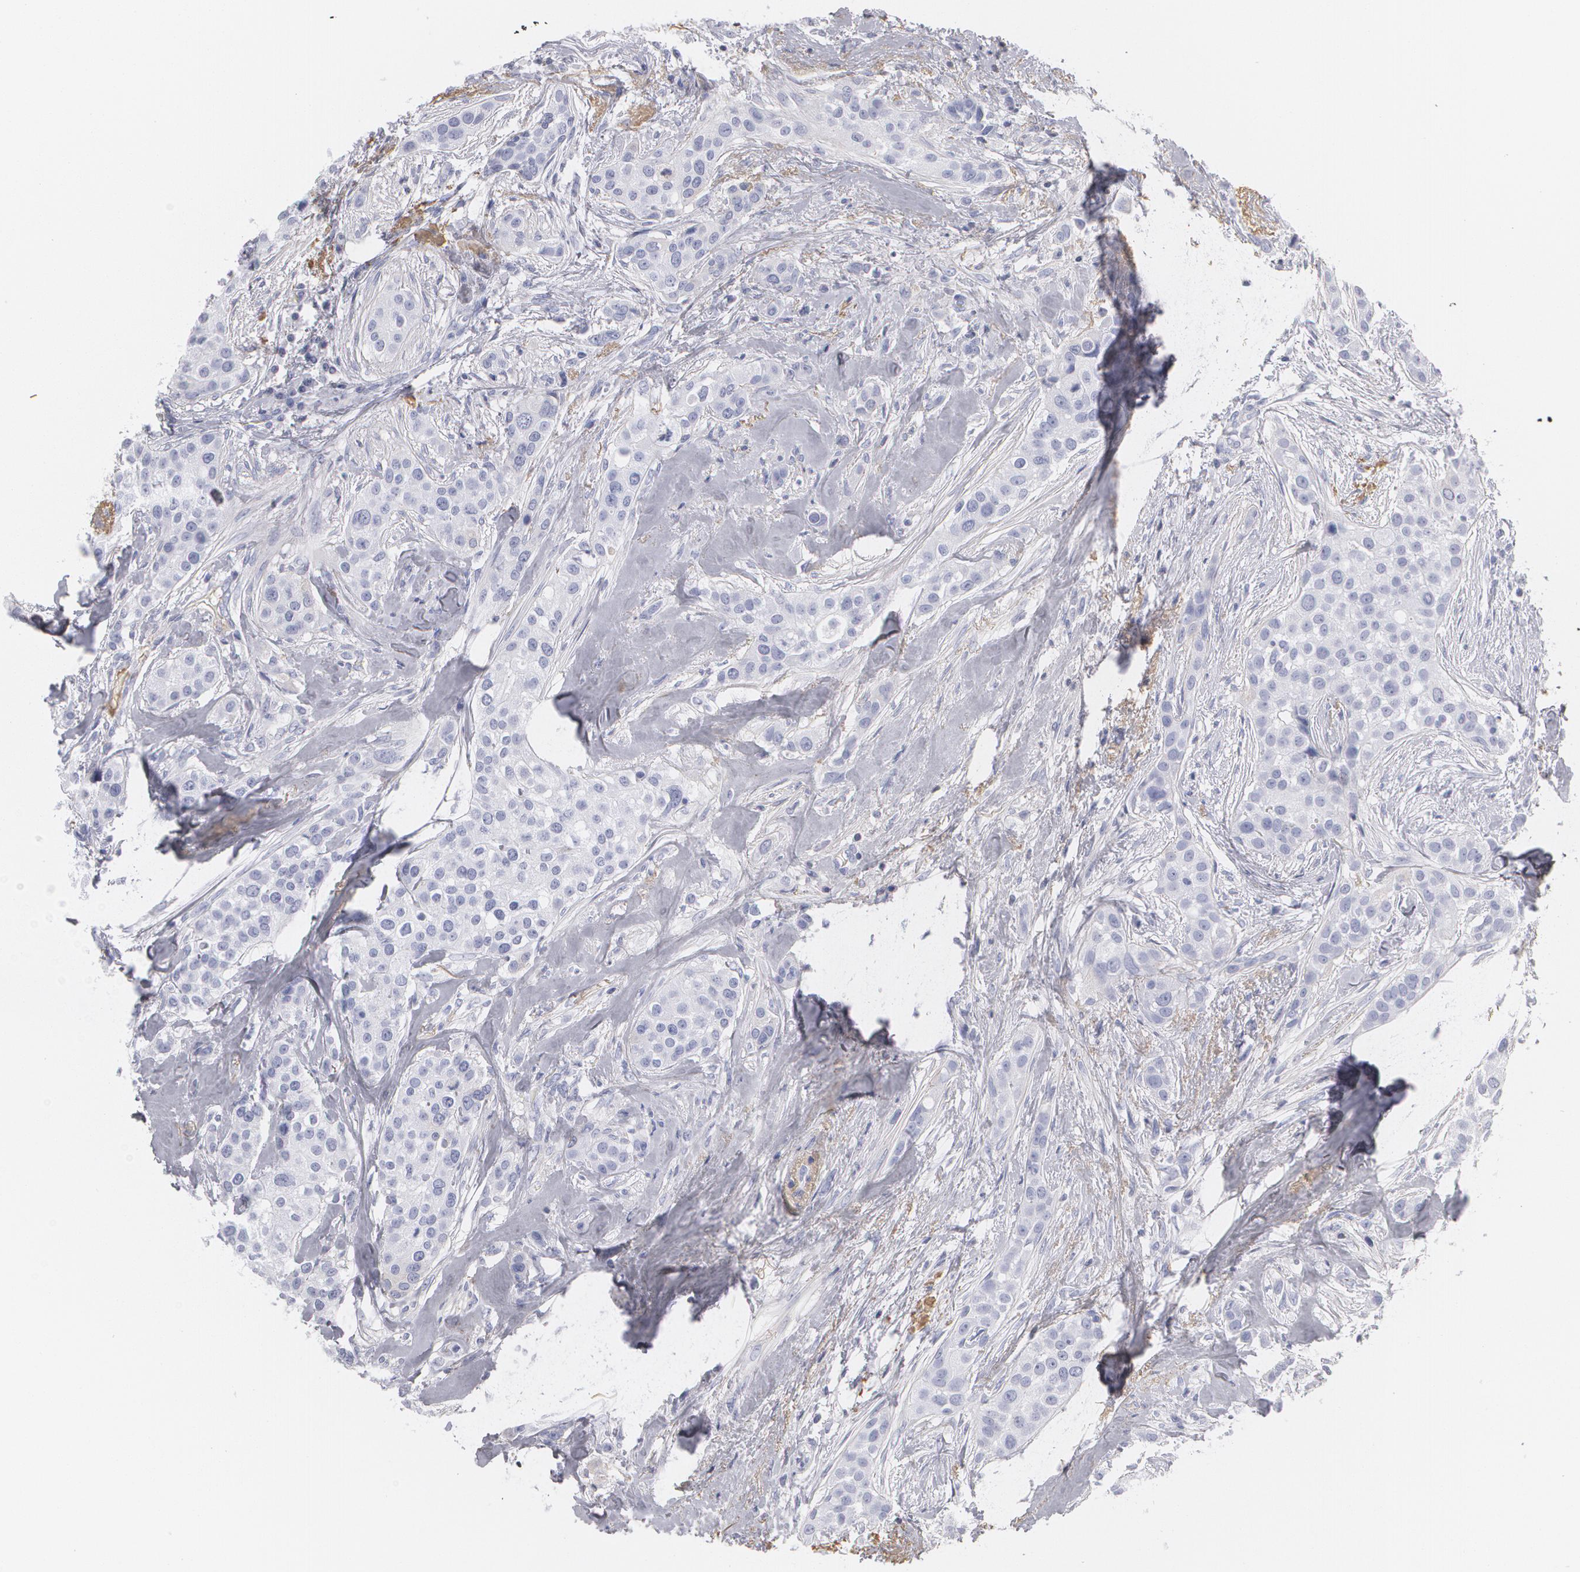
{"staining": {"intensity": "negative", "quantity": "none", "location": "none"}, "tissue": "breast cancer", "cell_type": "Tumor cells", "image_type": "cancer", "snomed": [{"axis": "morphology", "description": "Duct carcinoma"}, {"axis": "topography", "description": "Breast"}], "caption": "The image demonstrates no staining of tumor cells in breast cancer.", "gene": "SERPINA1", "patient": {"sex": "female", "age": 45}}